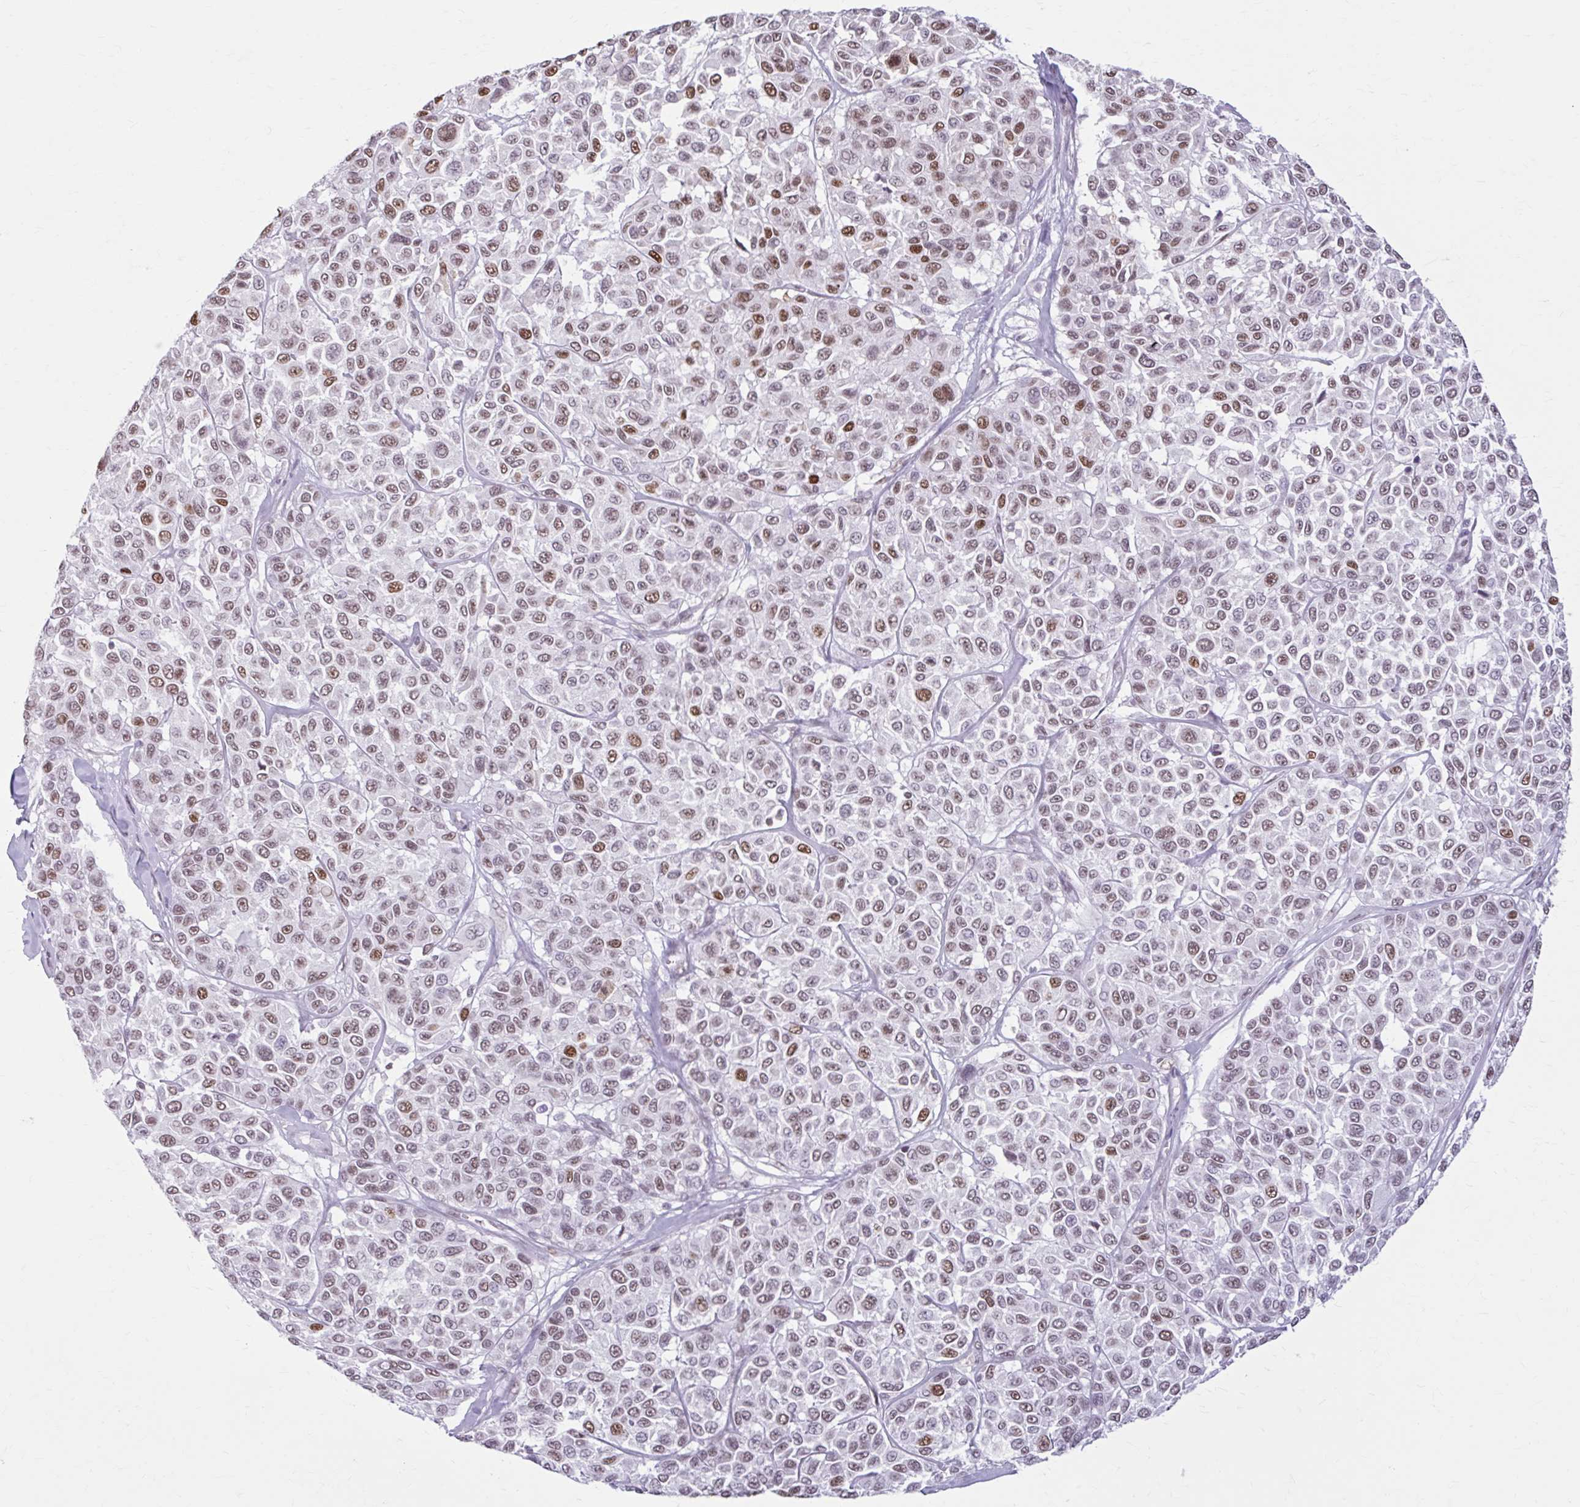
{"staining": {"intensity": "moderate", "quantity": "25%-75%", "location": "nuclear"}, "tissue": "melanoma", "cell_type": "Tumor cells", "image_type": "cancer", "snomed": [{"axis": "morphology", "description": "Malignant melanoma, NOS"}, {"axis": "topography", "description": "Skin"}], "caption": "A micrograph showing moderate nuclear expression in approximately 25%-75% of tumor cells in malignant melanoma, as visualized by brown immunohistochemical staining.", "gene": "PABIR1", "patient": {"sex": "female", "age": 66}}